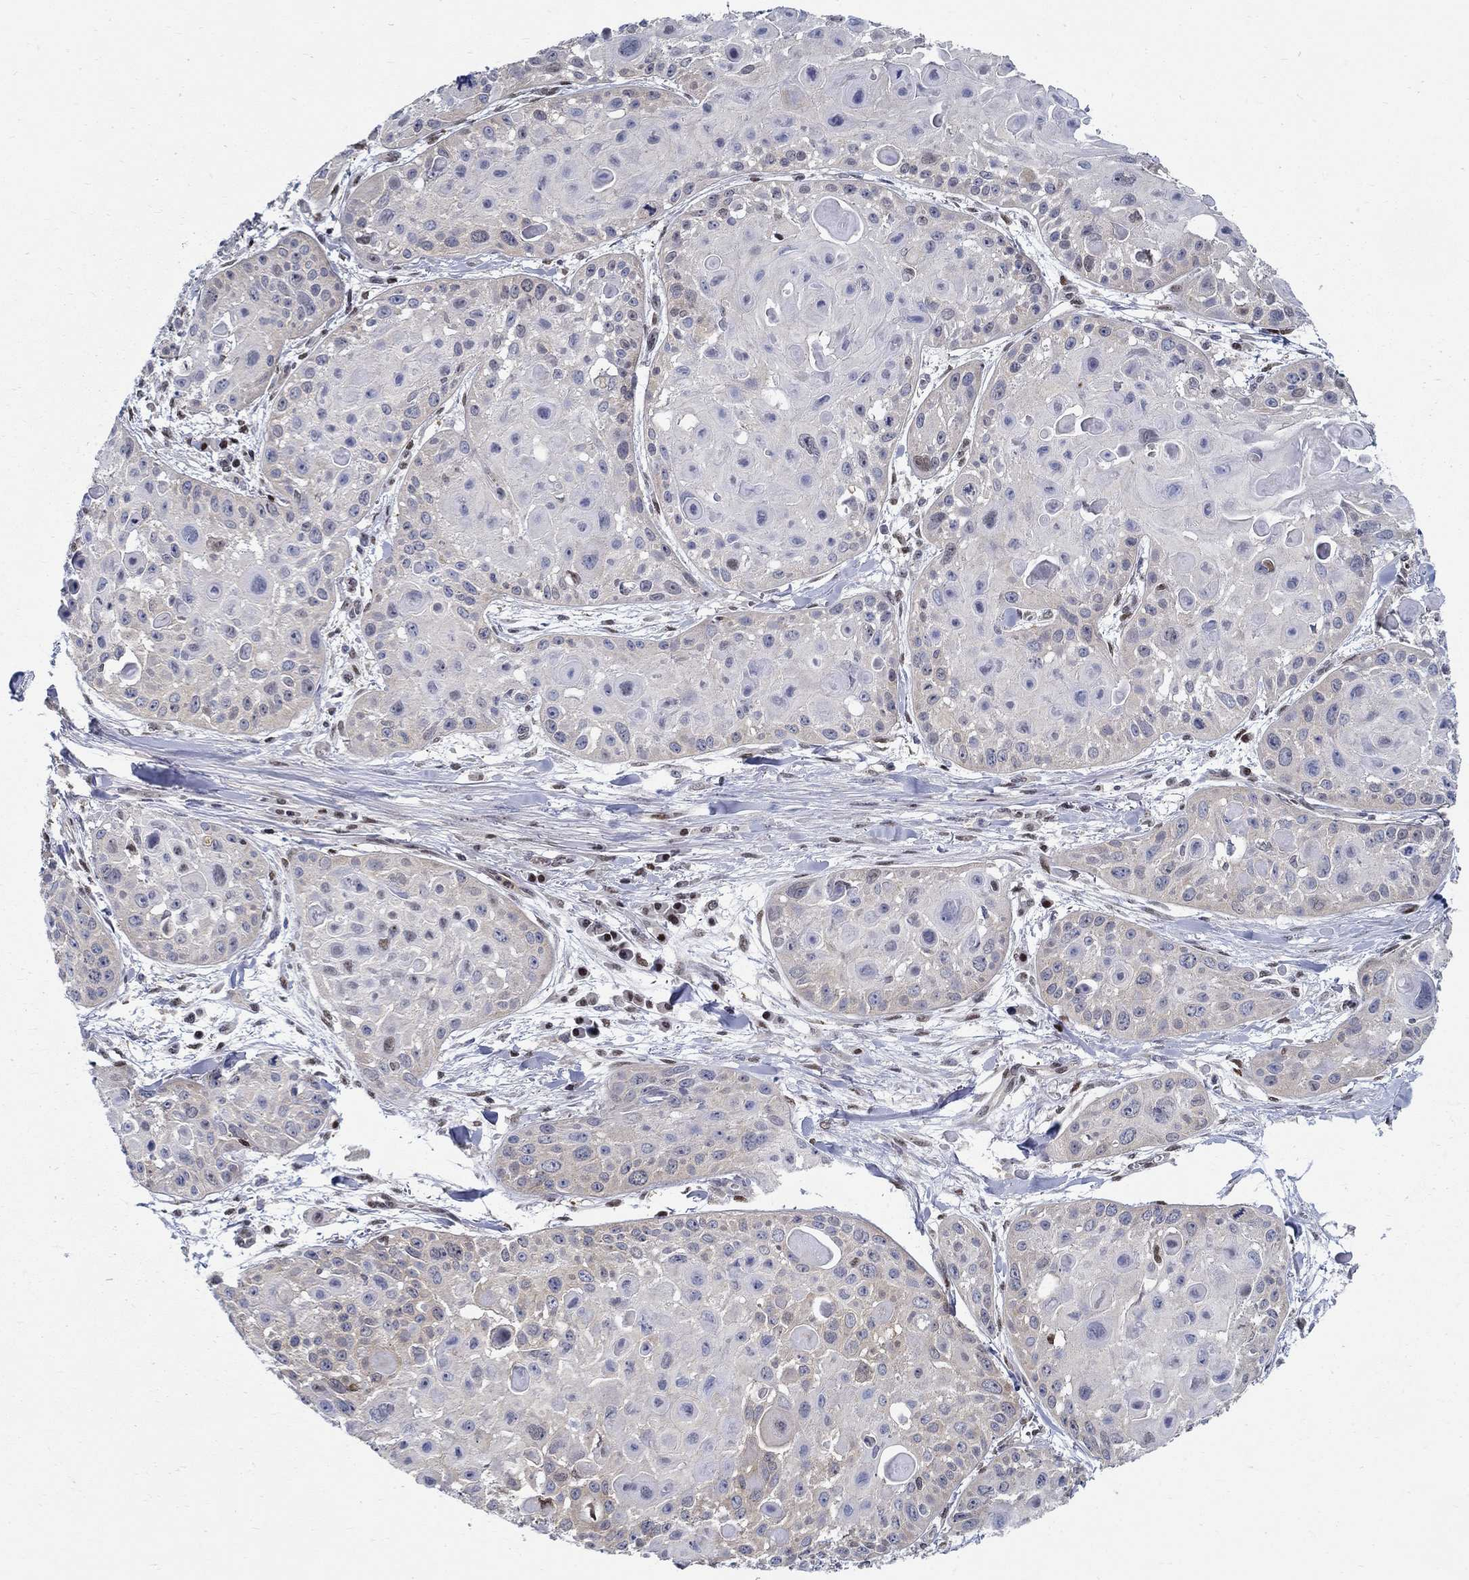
{"staining": {"intensity": "weak", "quantity": "<25%", "location": "cytoplasmic/membranous"}, "tissue": "skin cancer", "cell_type": "Tumor cells", "image_type": "cancer", "snomed": [{"axis": "morphology", "description": "Squamous cell carcinoma, NOS"}, {"axis": "topography", "description": "Skin"}, {"axis": "topography", "description": "Anal"}], "caption": "DAB (3,3'-diaminobenzidine) immunohistochemical staining of human skin cancer (squamous cell carcinoma) demonstrates no significant positivity in tumor cells.", "gene": "ZNF594", "patient": {"sex": "female", "age": 75}}